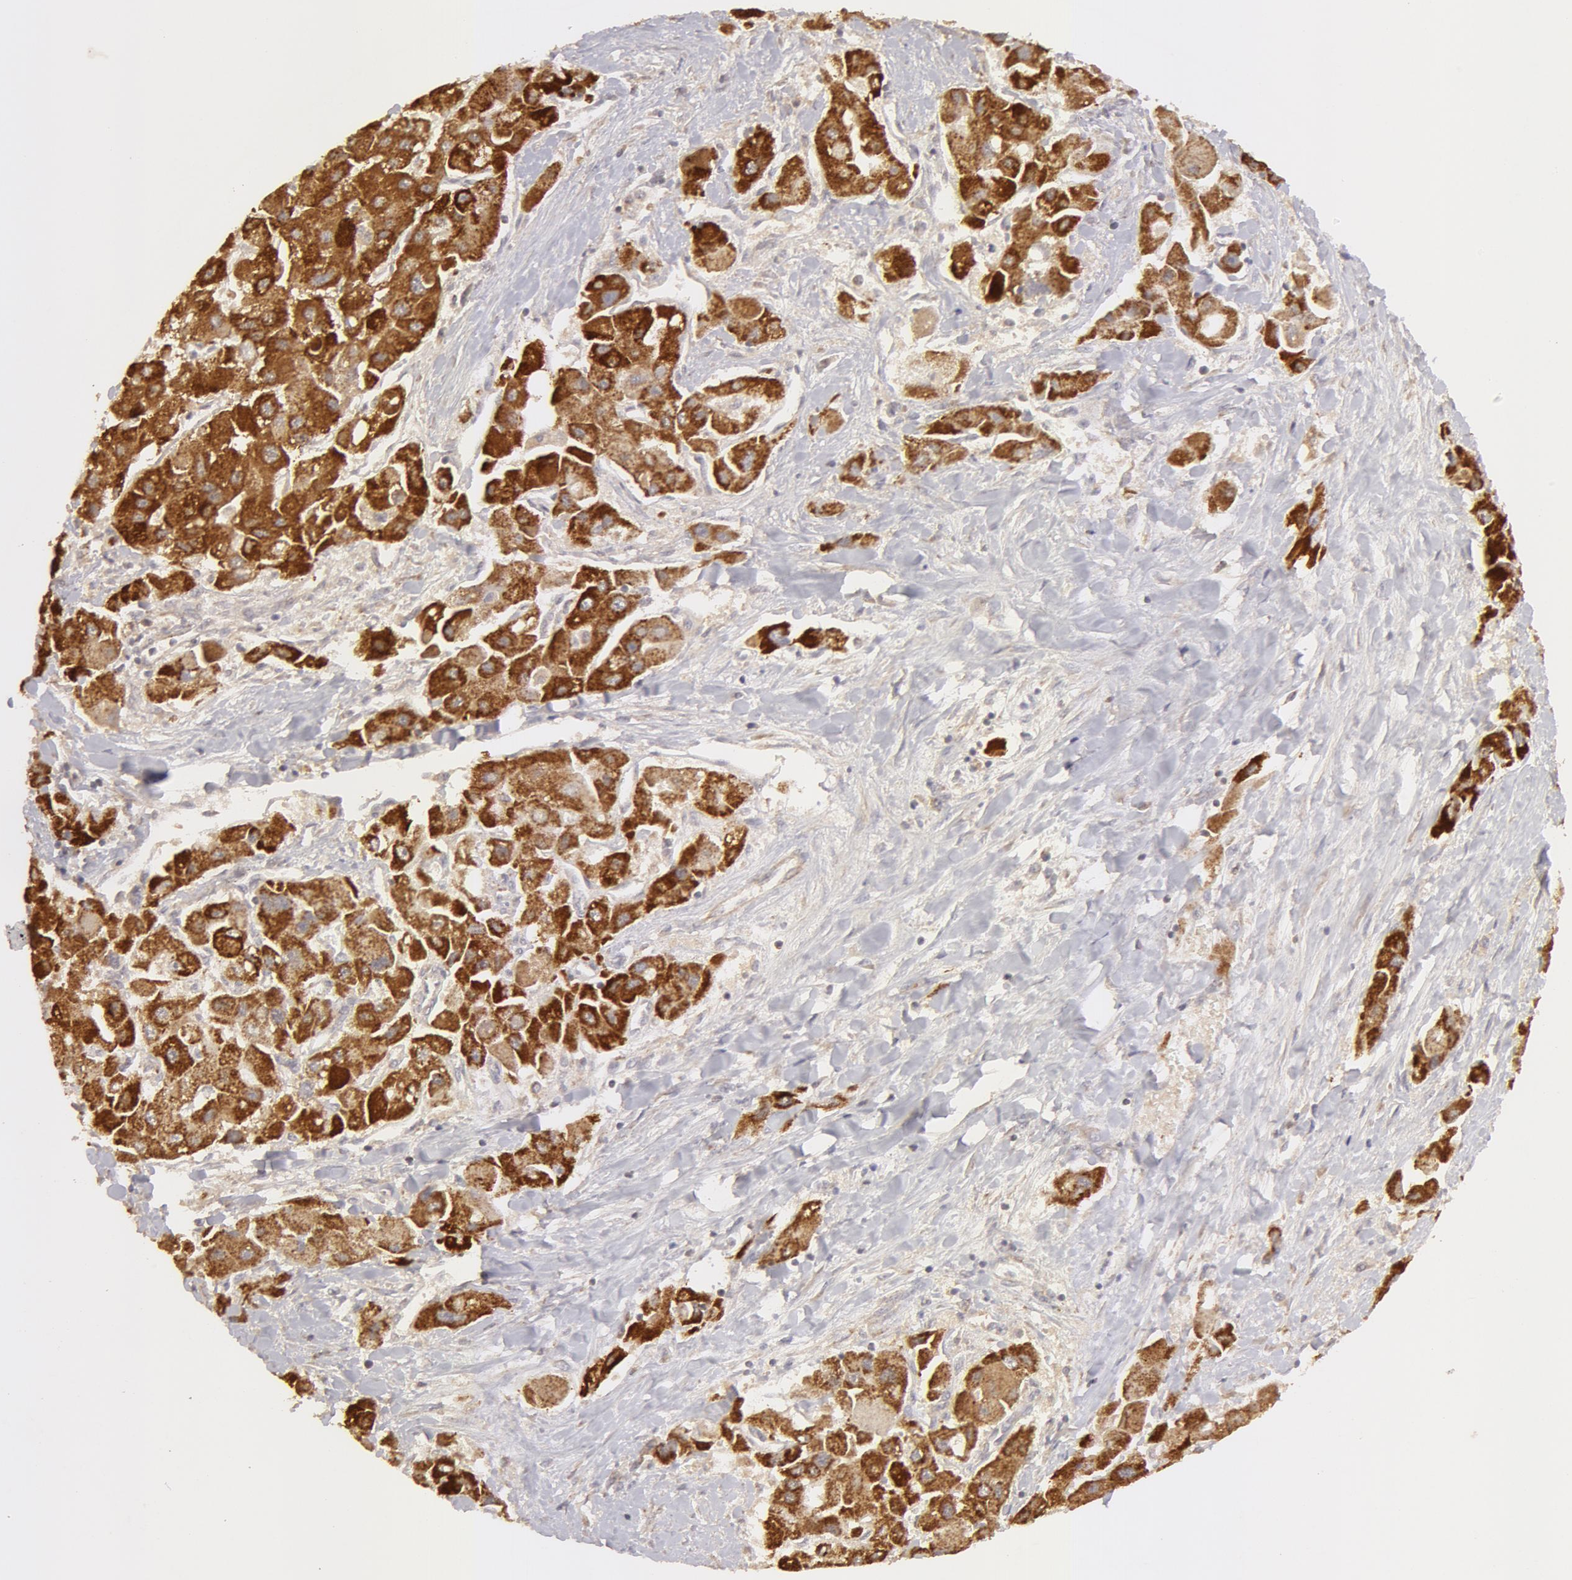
{"staining": {"intensity": "moderate", "quantity": ">75%", "location": "cytoplasmic/membranous"}, "tissue": "liver cancer", "cell_type": "Tumor cells", "image_type": "cancer", "snomed": [{"axis": "morphology", "description": "Carcinoma, Hepatocellular, NOS"}, {"axis": "topography", "description": "Liver"}], "caption": "This is an image of immunohistochemistry staining of hepatocellular carcinoma (liver), which shows moderate positivity in the cytoplasmic/membranous of tumor cells.", "gene": "ADPRH", "patient": {"sex": "male", "age": 24}}